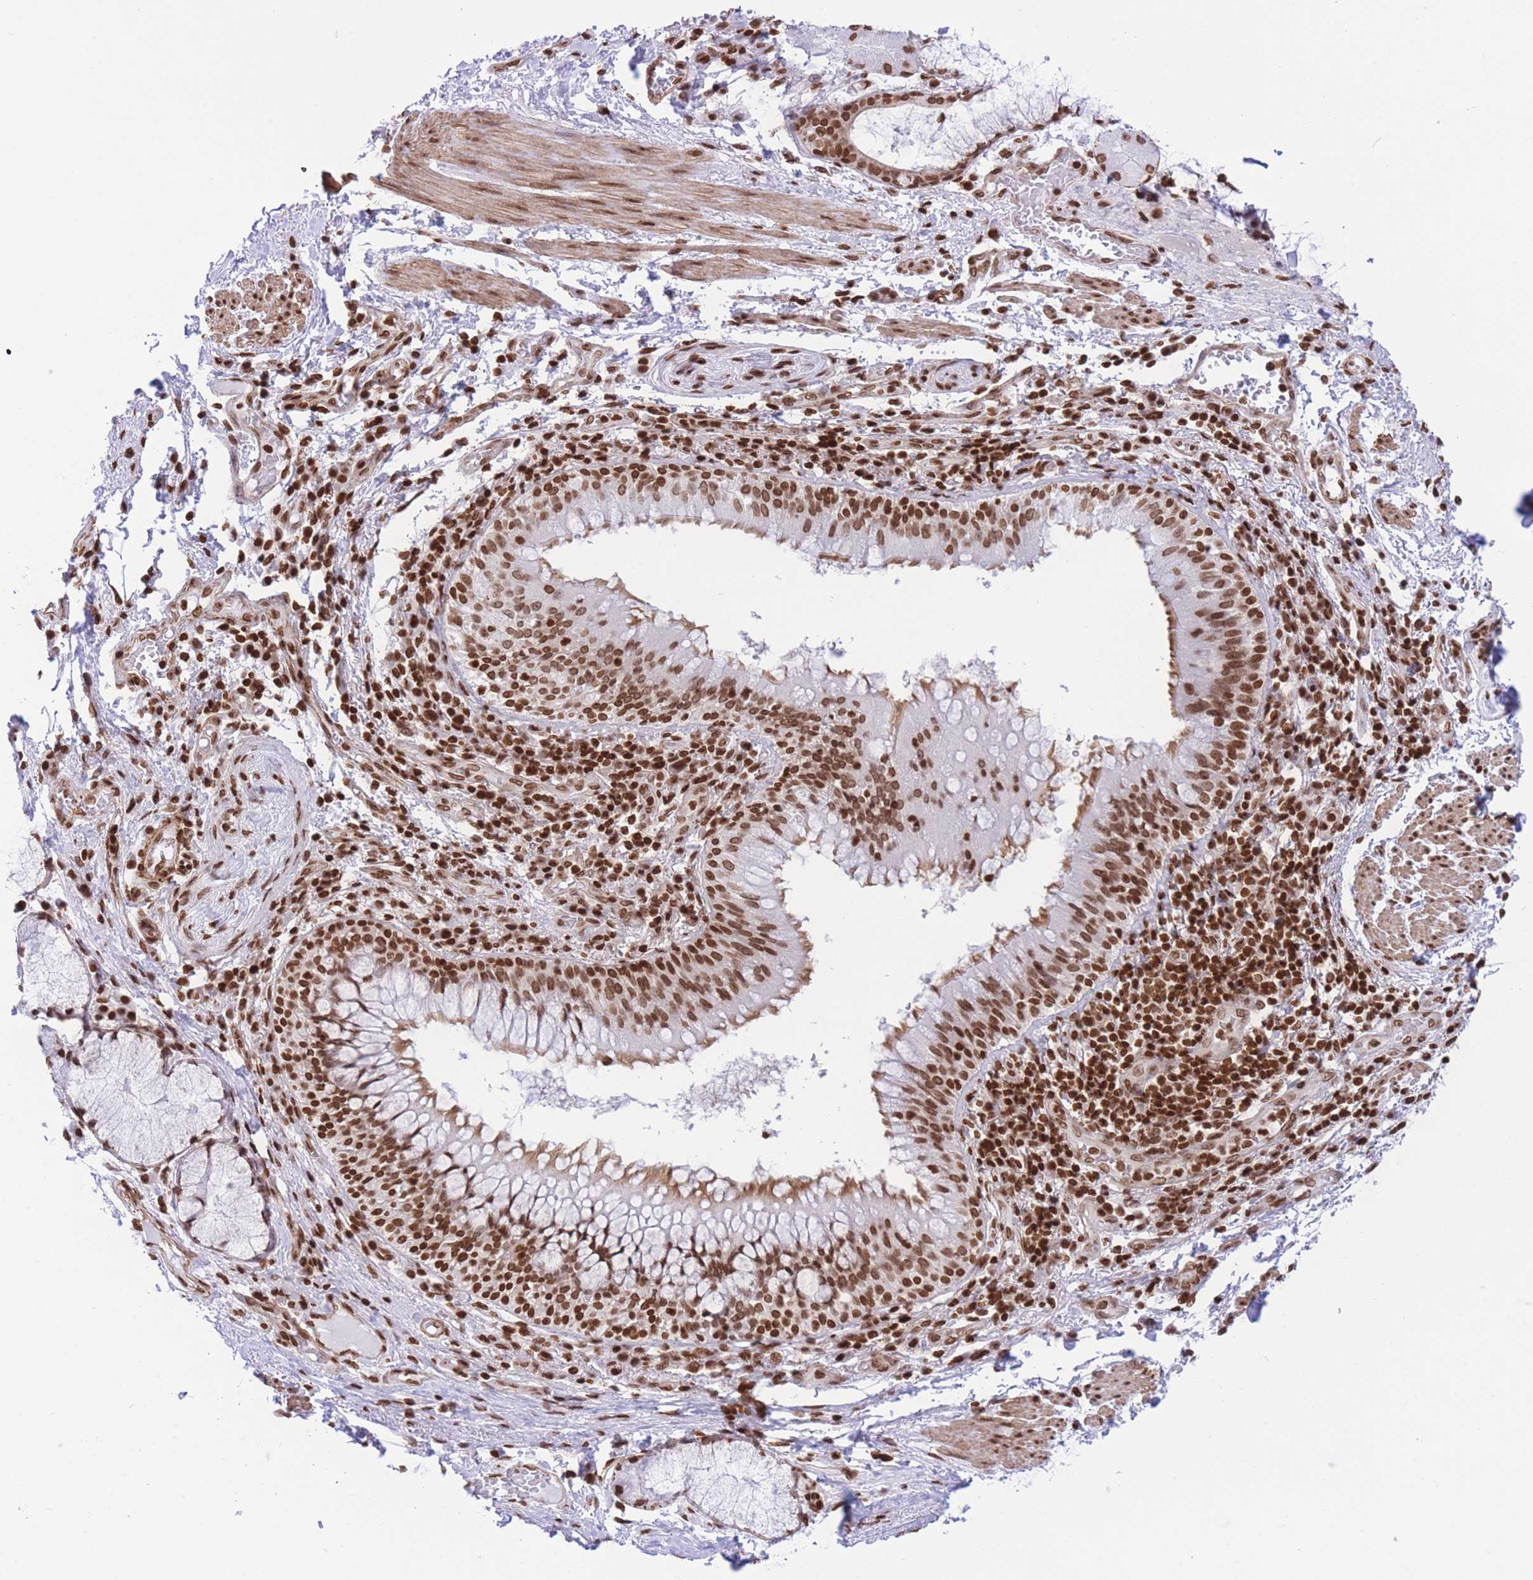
{"staining": {"intensity": "strong", "quantity": "25%-75%", "location": "nuclear"}, "tissue": "soft tissue", "cell_type": "Chondrocytes", "image_type": "normal", "snomed": [{"axis": "morphology", "description": "Normal tissue, NOS"}, {"axis": "topography", "description": "Cartilage tissue"}, {"axis": "topography", "description": "Bronchus"}], "caption": "The image shows staining of benign soft tissue, revealing strong nuclear protein positivity (brown color) within chondrocytes.", "gene": "H2BC10", "patient": {"sex": "male", "age": 56}}